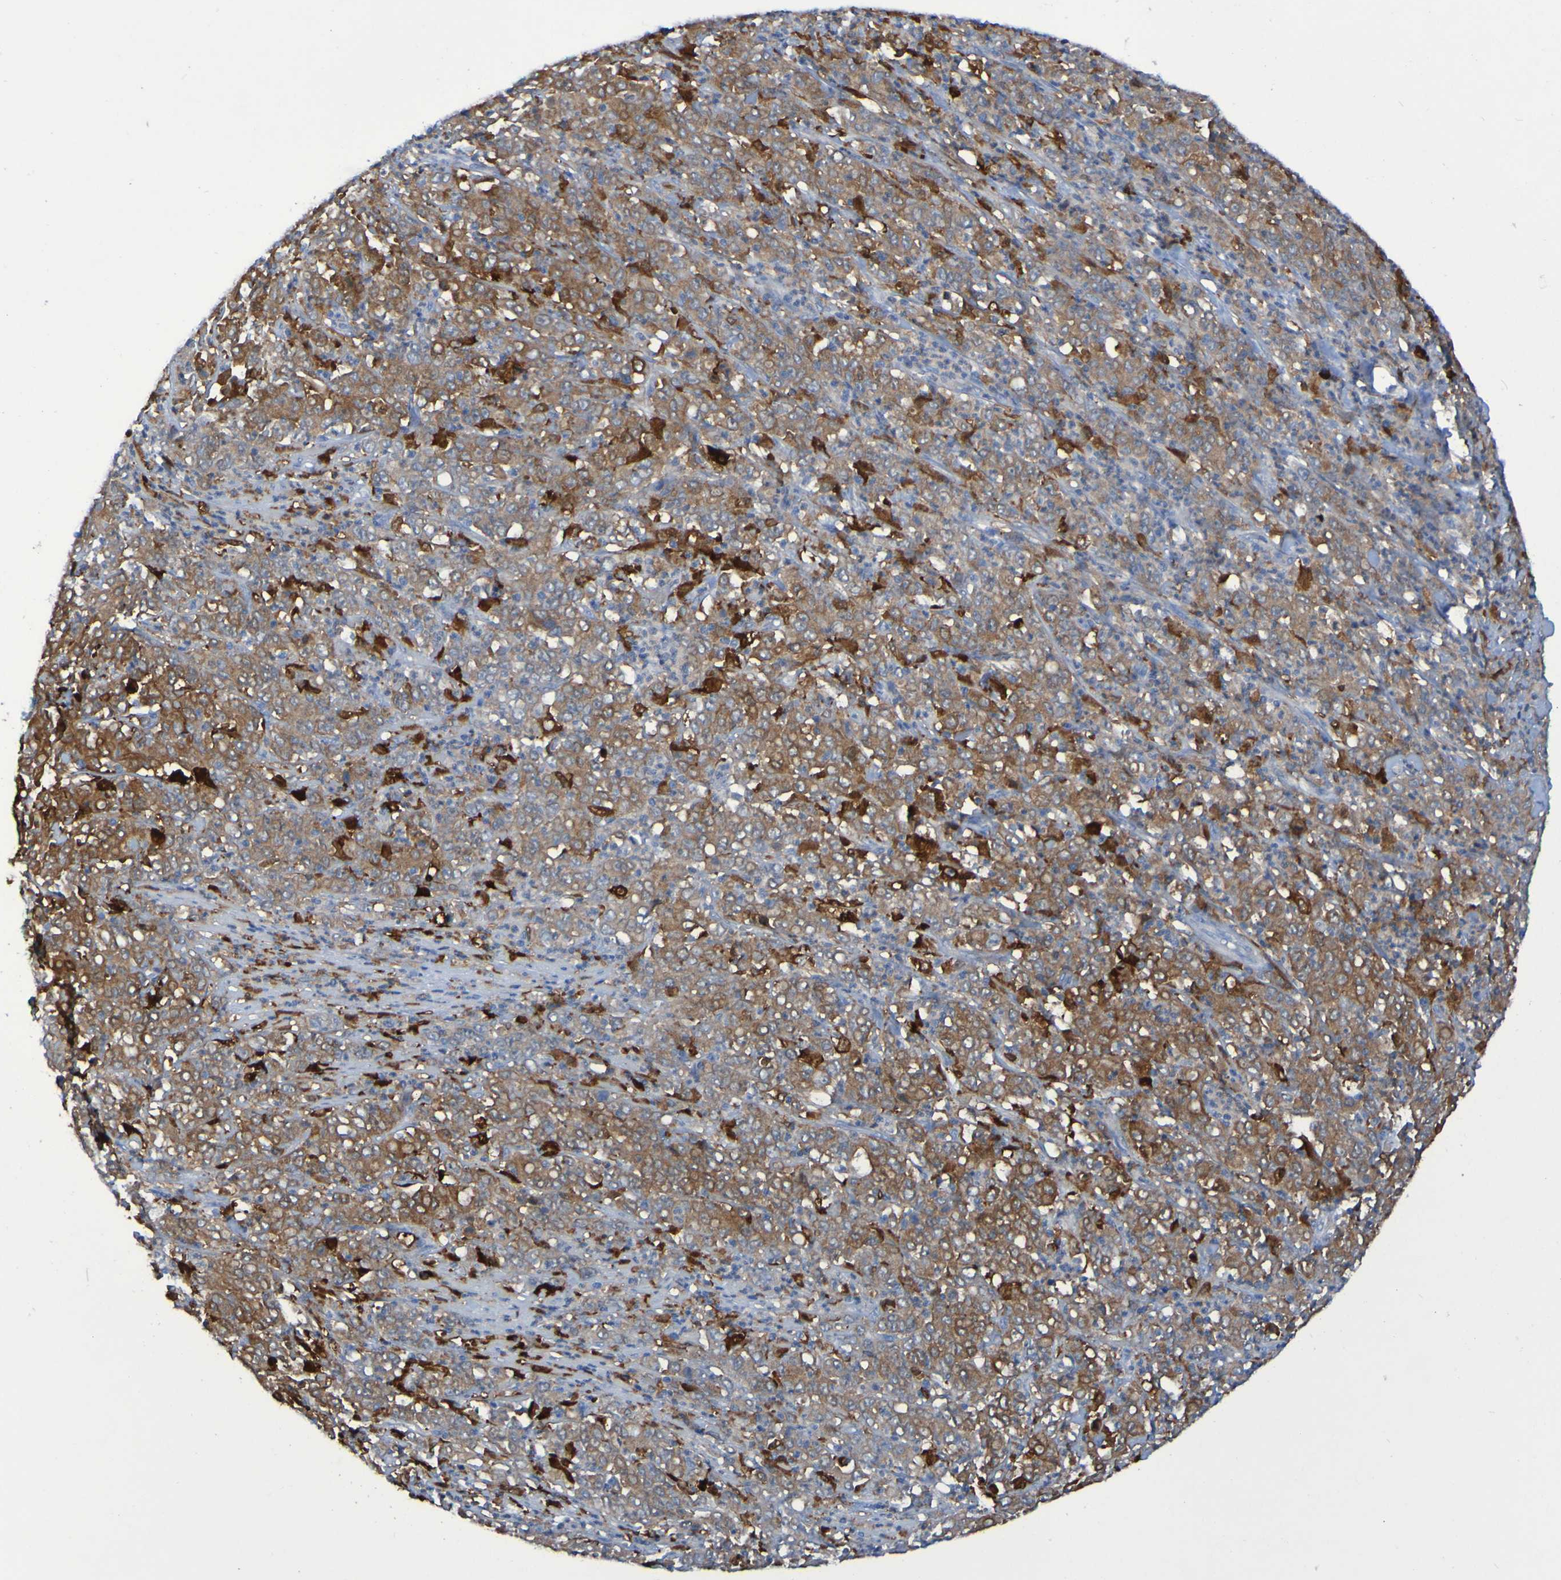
{"staining": {"intensity": "moderate", "quantity": ">75%", "location": "cytoplasmic/membranous"}, "tissue": "stomach cancer", "cell_type": "Tumor cells", "image_type": "cancer", "snomed": [{"axis": "morphology", "description": "Adenocarcinoma, NOS"}, {"axis": "topography", "description": "Stomach, lower"}], "caption": "Human adenocarcinoma (stomach) stained with a protein marker exhibits moderate staining in tumor cells.", "gene": "MPPE1", "patient": {"sex": "female", "age": 71}}